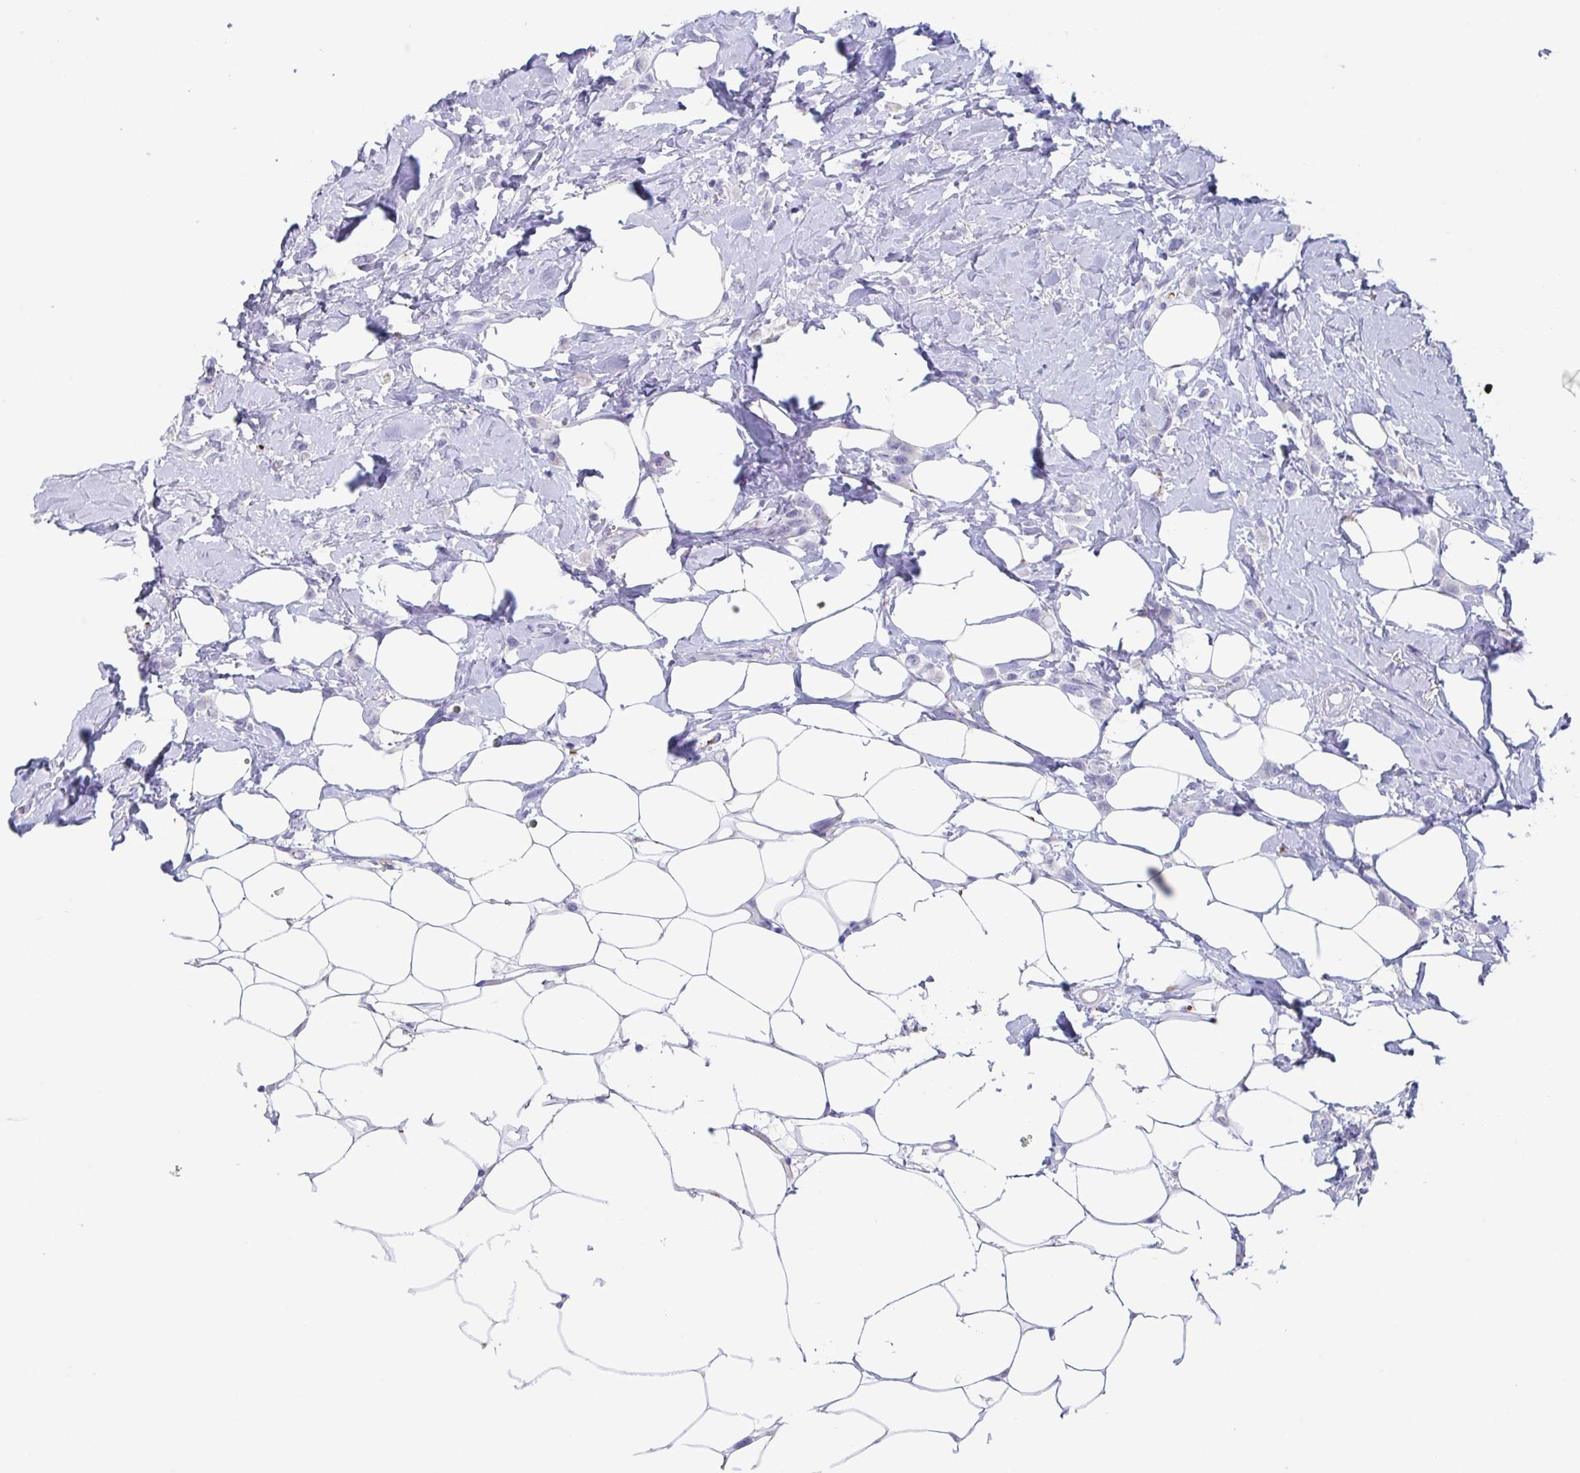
{"staining": {"intensity": "negative", "quantity": "none", "location": "none"}, "tissue": "breast cancer", "cell_type": "Tumor cells", "image_type": "cancer", "snomed": [{"axis": "morphology", "description": "Lobular carcinoma"}, {"axis": "topography", "description": "Breast"}], "caption": "Immunohistochemistry (IHC) micrograph of neoplastic tissue: human breast cancer stained with DAB (3,3'-diaminobenzidine) demonstrates no significant protein expression in tumor cells. (DAB (3,3'-diaminobenzidine) immunohistochemistry visualized using brightfield microscopy, high magnification).", "gene": "LYRM2", "patient": {"sex": "female", "age": 66}}